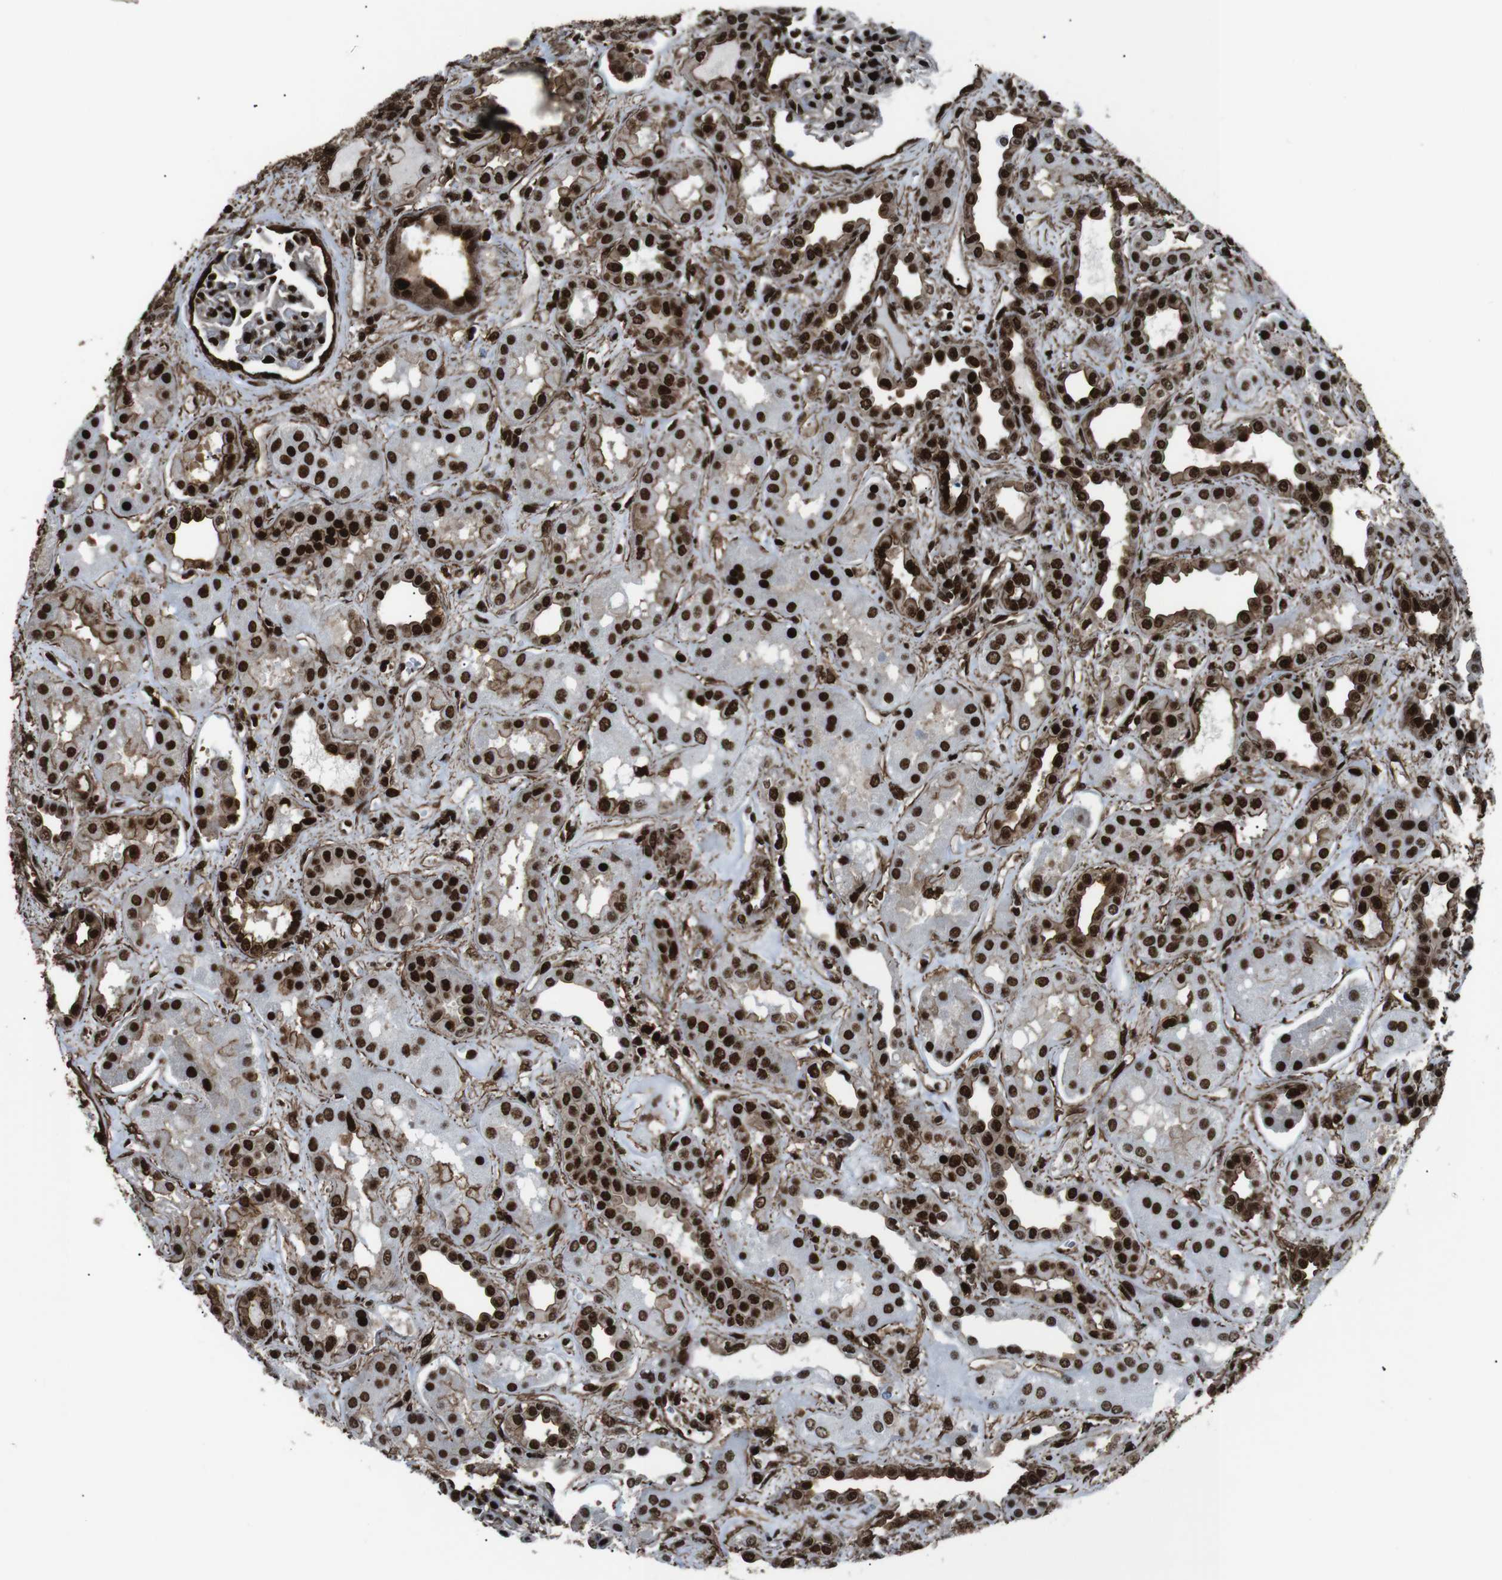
{"staining": {"intensity": "strong", "quantity": ">75%", "location": "nuclear"}, "tissue": "kidney", "cell_type": "Cells in glomeruli", "image_type": "normal", "snomed": [{"axis": "morphology", "description": "Normal tissue, NOS"}, {"axis": "topography", "description": "Kidney"}], "caption": "This is a histology image of immunohistochemistry (IHC) staining of unremarkable kidney, which shows strong expression in the nuclear of cells in glomeruli.", "gene": "HNRNPU", "patient": {"sex": "male", "age": 59}}